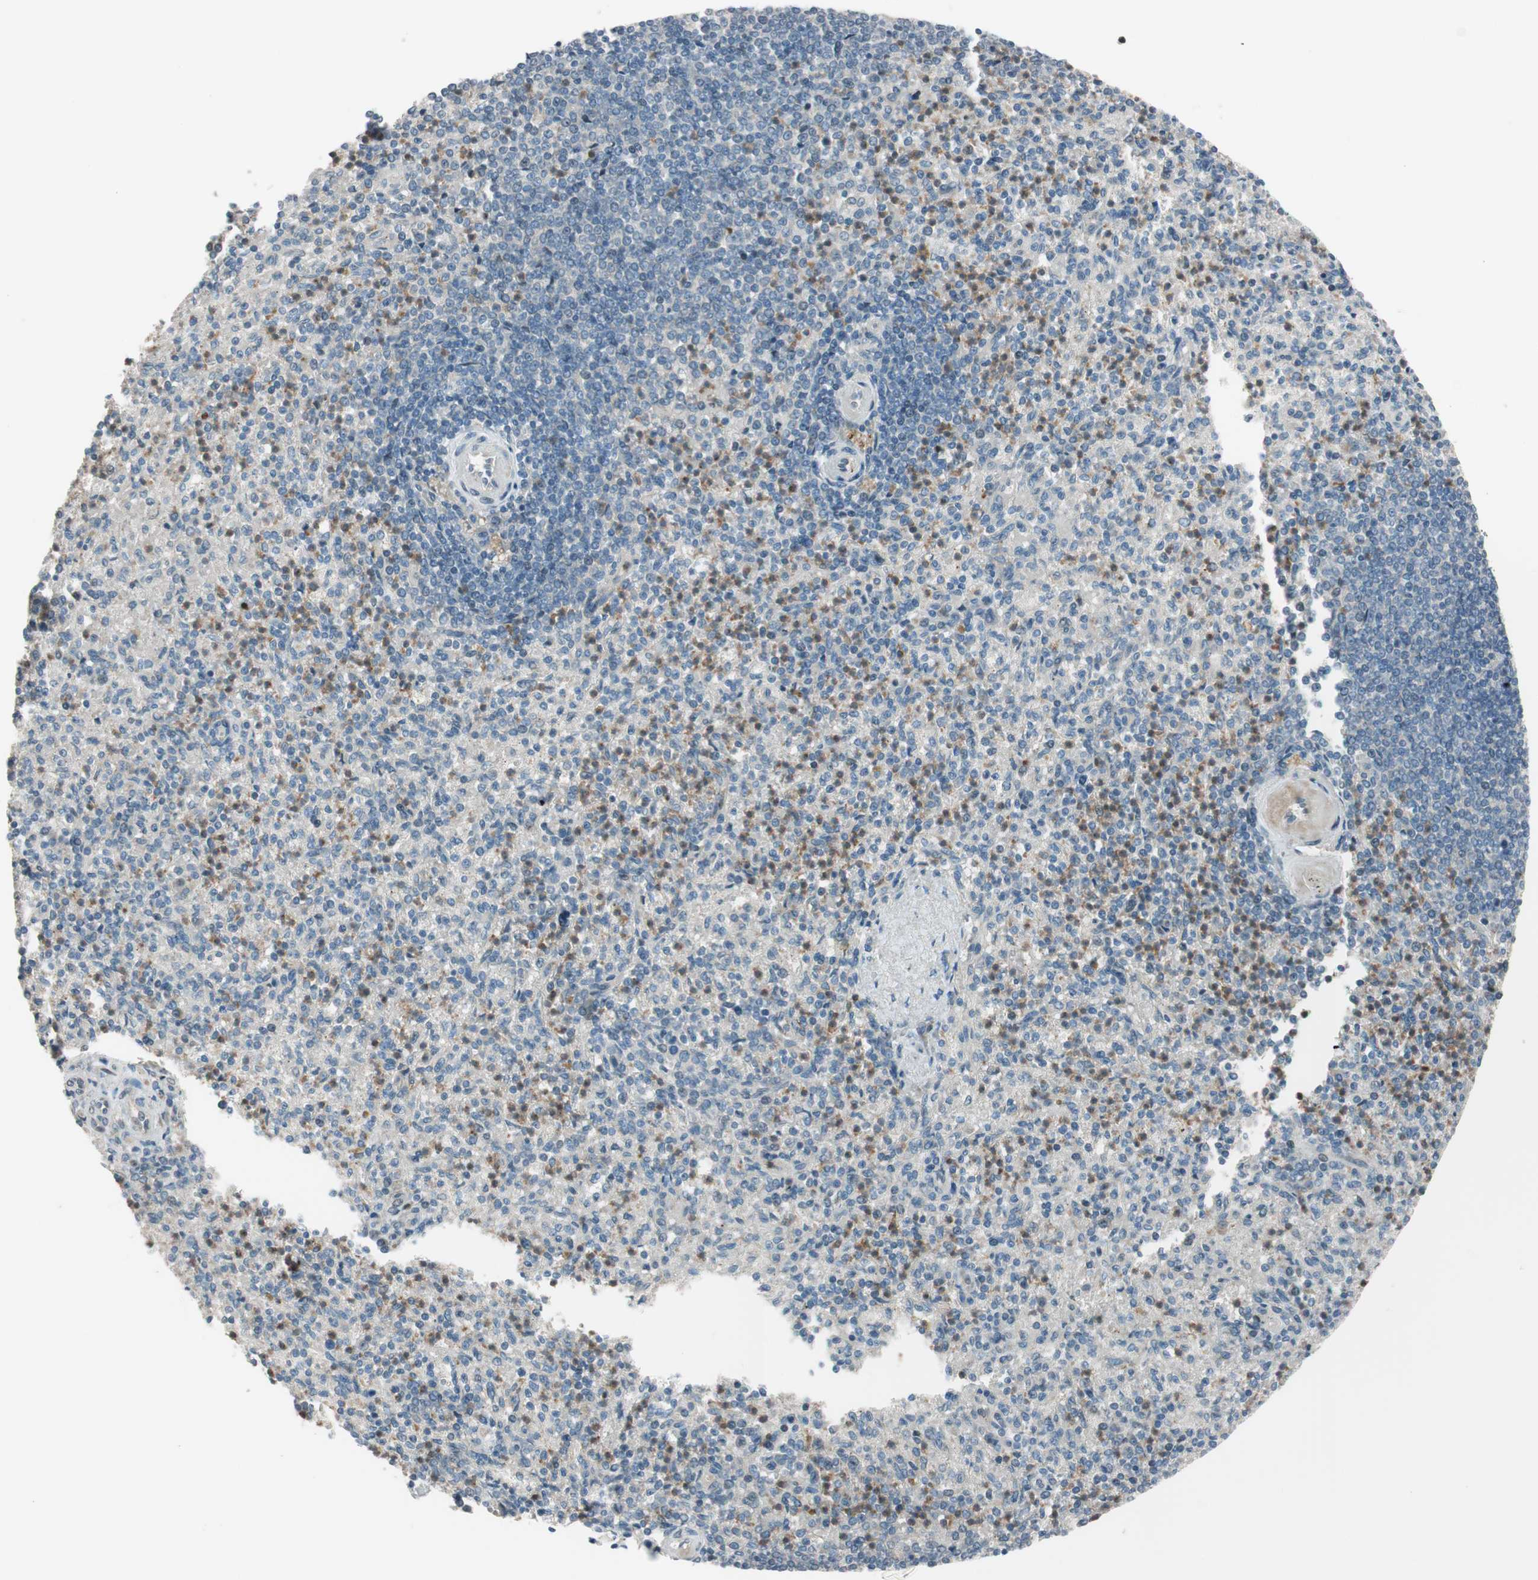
{"staining": {"intensity": "moderate", "quantity": "<25%", "location": "cytoplasmic/membranous"}, "tissue": "spleen", "cell_type": "Cells in red pulp", "image_type": "normal", "snomed": [{"axis": "morphology", "description": "Normal tissue, NOS"}, {"axis": "topography", "description": "Spleen"}], "caption": "Protein analysis of normal spleen displays moderate cytoplasmic/membranous positivity in approximately <25% of cells in red pulp. (IHC, brightfield microscopy, high magnification).", "gene": "CGRRF1", "patient": {"sex": "female", "age": 74}}